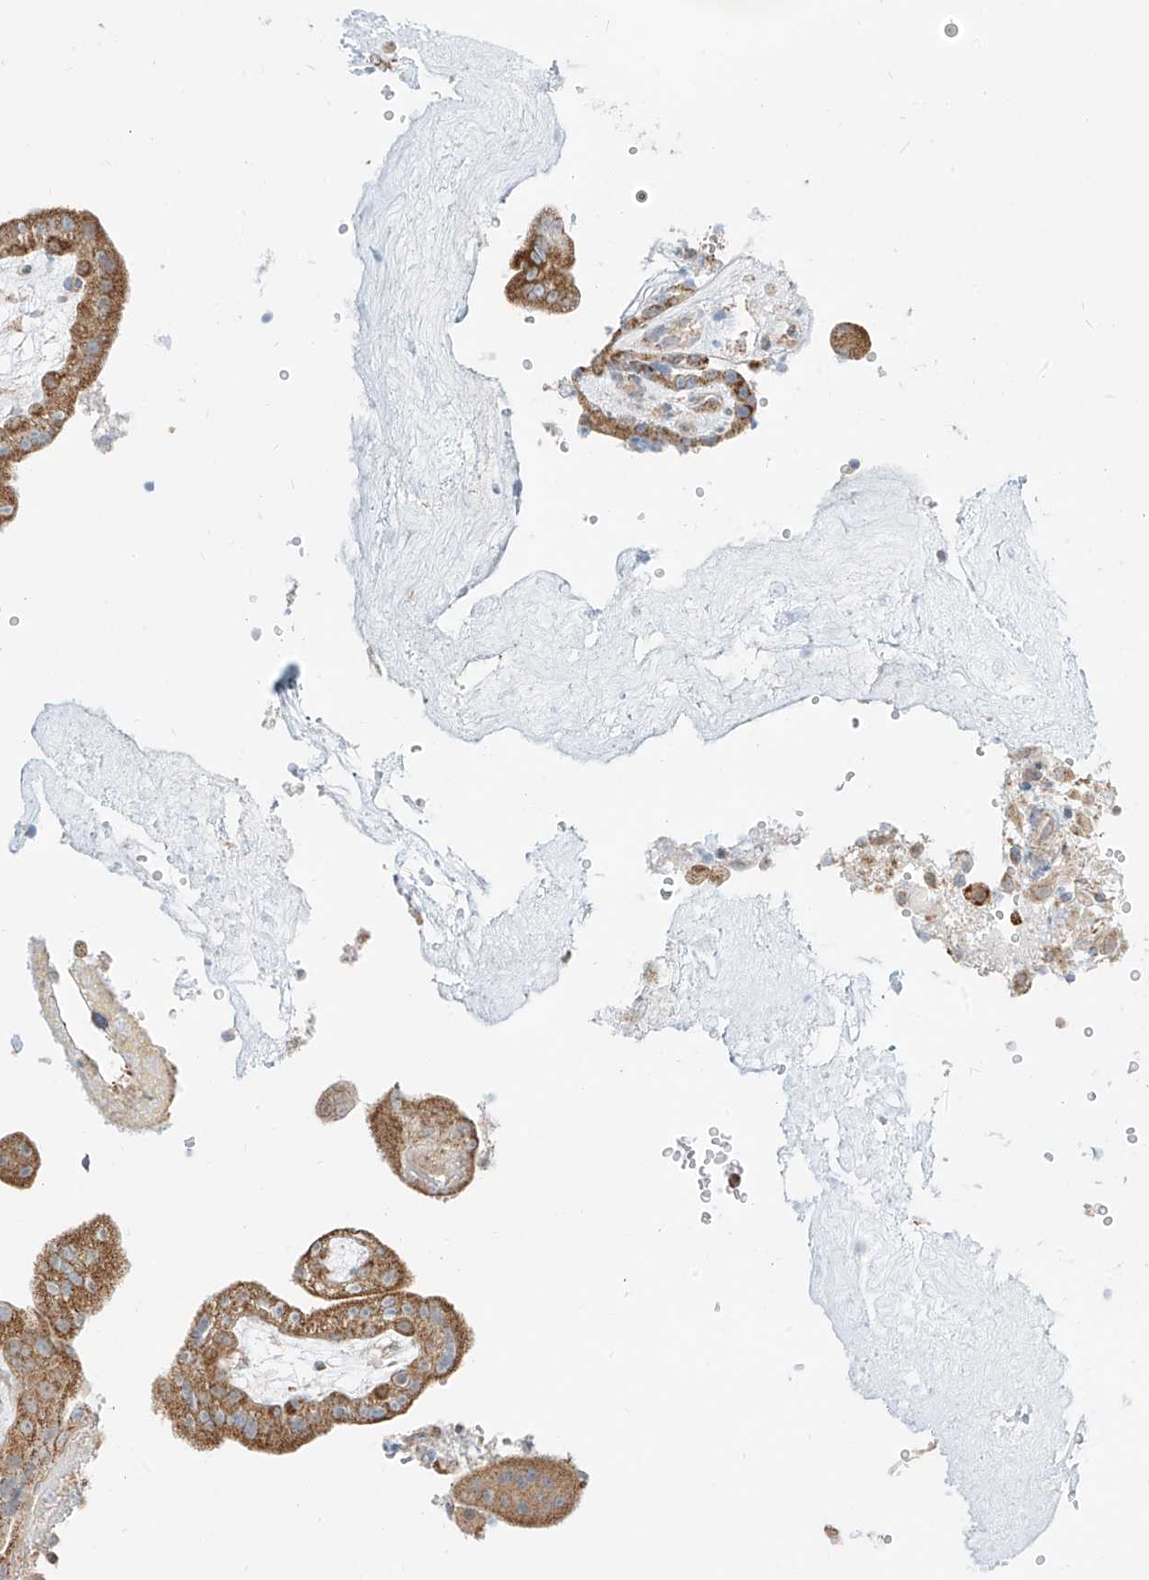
{"staining": {"intensity": "moderate", "quantity": ">75%", "location": "cytoplasmic/membranous"}, "tissue": "placenta", "cell_type": "Trophoblastic cells", "image_type": "normal", "snomed": [{"axis": "morphology", "description": "Normal tissue, NOS"}, {"axis": "topography", "description": "Placenta"}], "caption": "Placenta stained with immunohistochemistry (IHC) reveals moderate cytoplasmic/membranous staining in about >75% of trophoblastic cells. (DAB IHC with brightfield microscopy, high magnification).", "gene": "ETHE1", "patient": {"sex": "female", "age": 18}}